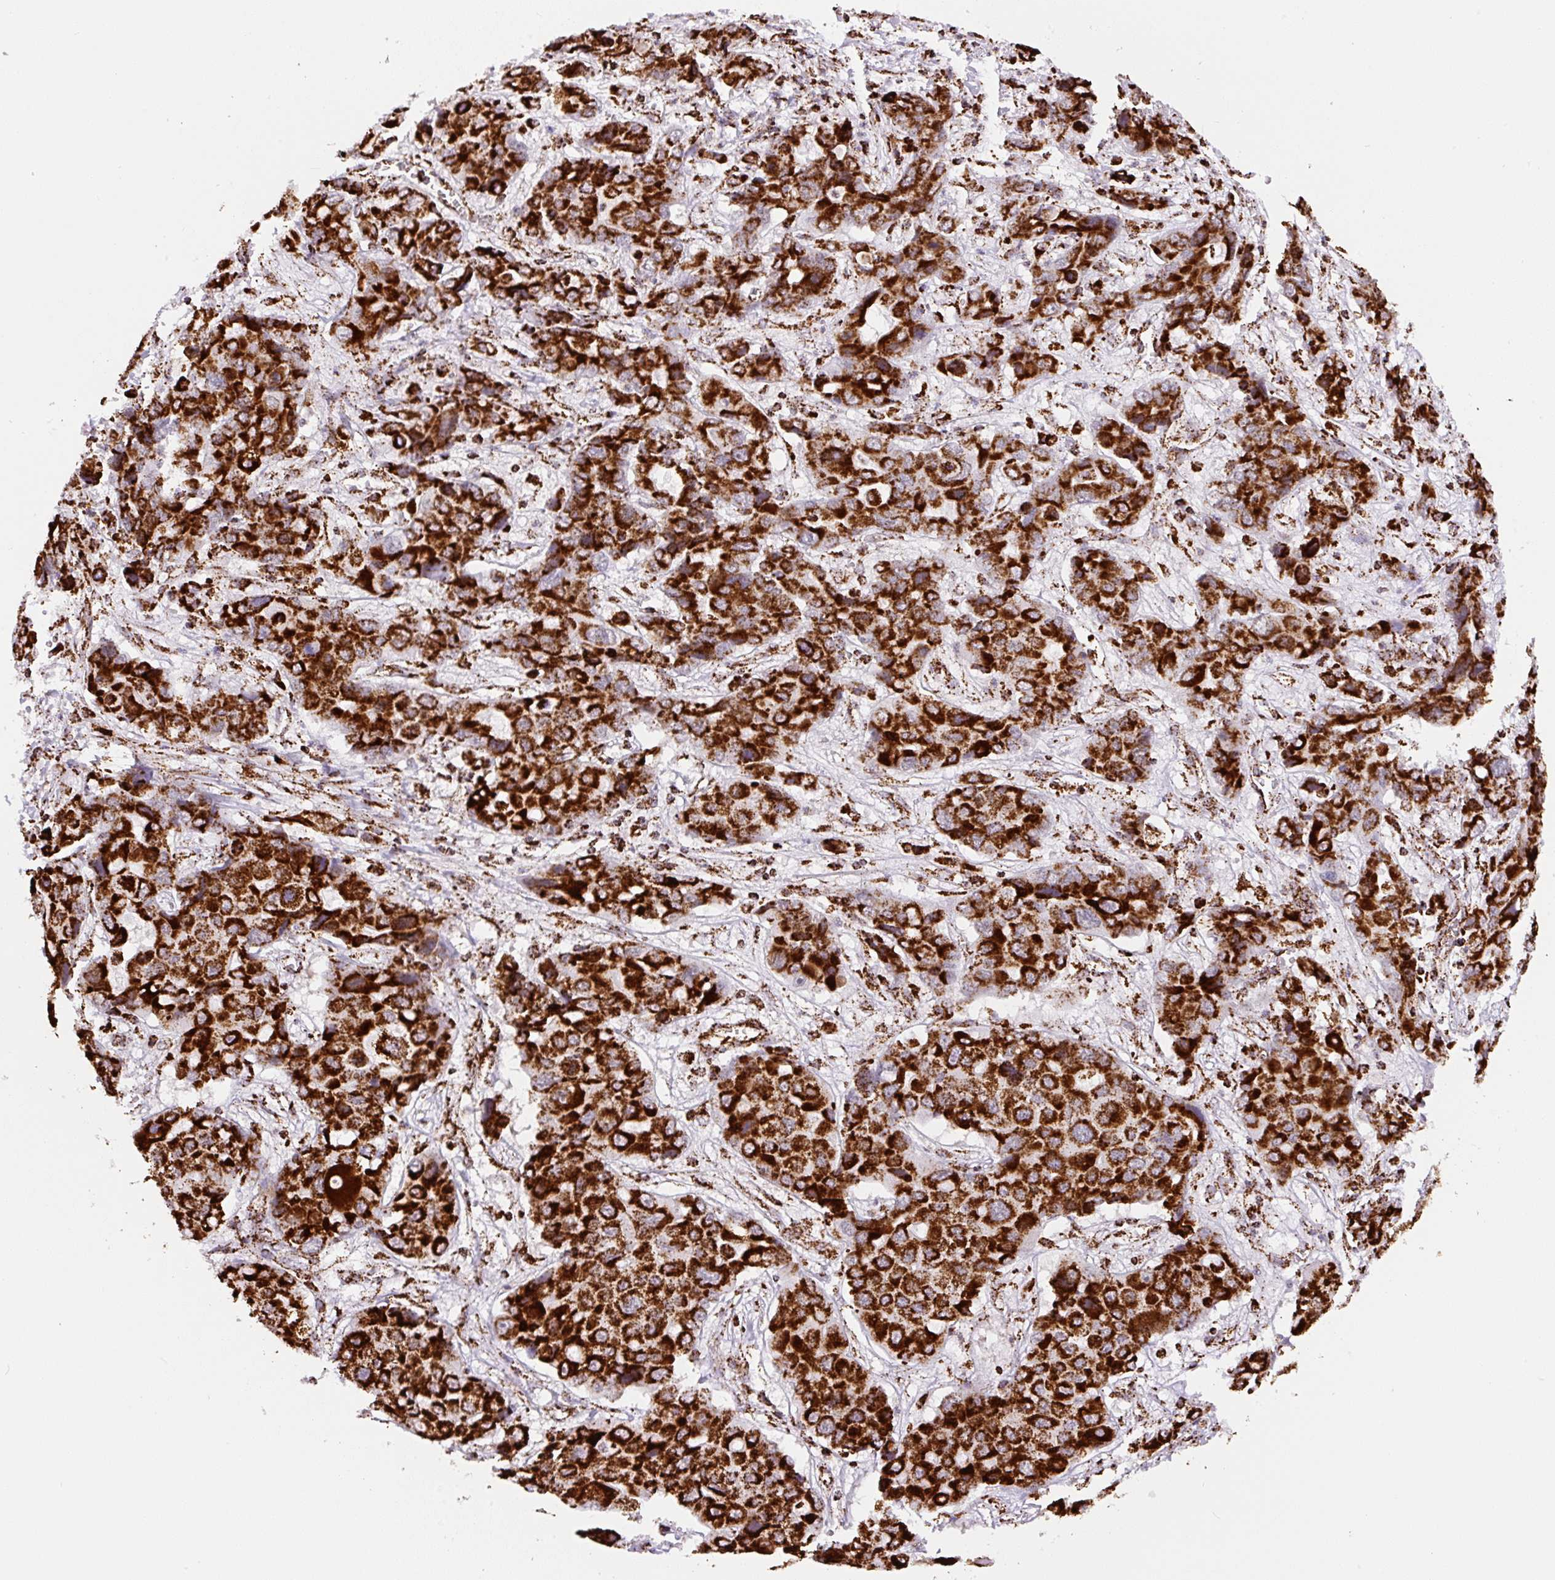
{"staining": {"intensity": "strong", "quantity": ">75%", "location": "cytoplasmic/membranous"}, "tissue": "liver cancer", "cell_type": "Tumor cells", "image_type": "cancer", "snomed": [{"axis": "morphology", "description": "Cholangiocarcinoma"}, {"axis": "topography", "description": "Liver"}], "caption": "Cholangiocarcinoma (liver) stained for a protein (brown) demonstrates strong cytoplasmic/membranous positive positivity in about >75% of tumor cells.", "gene": "ATP5F1A", "patient": {"sex": "male", "age": 67}}